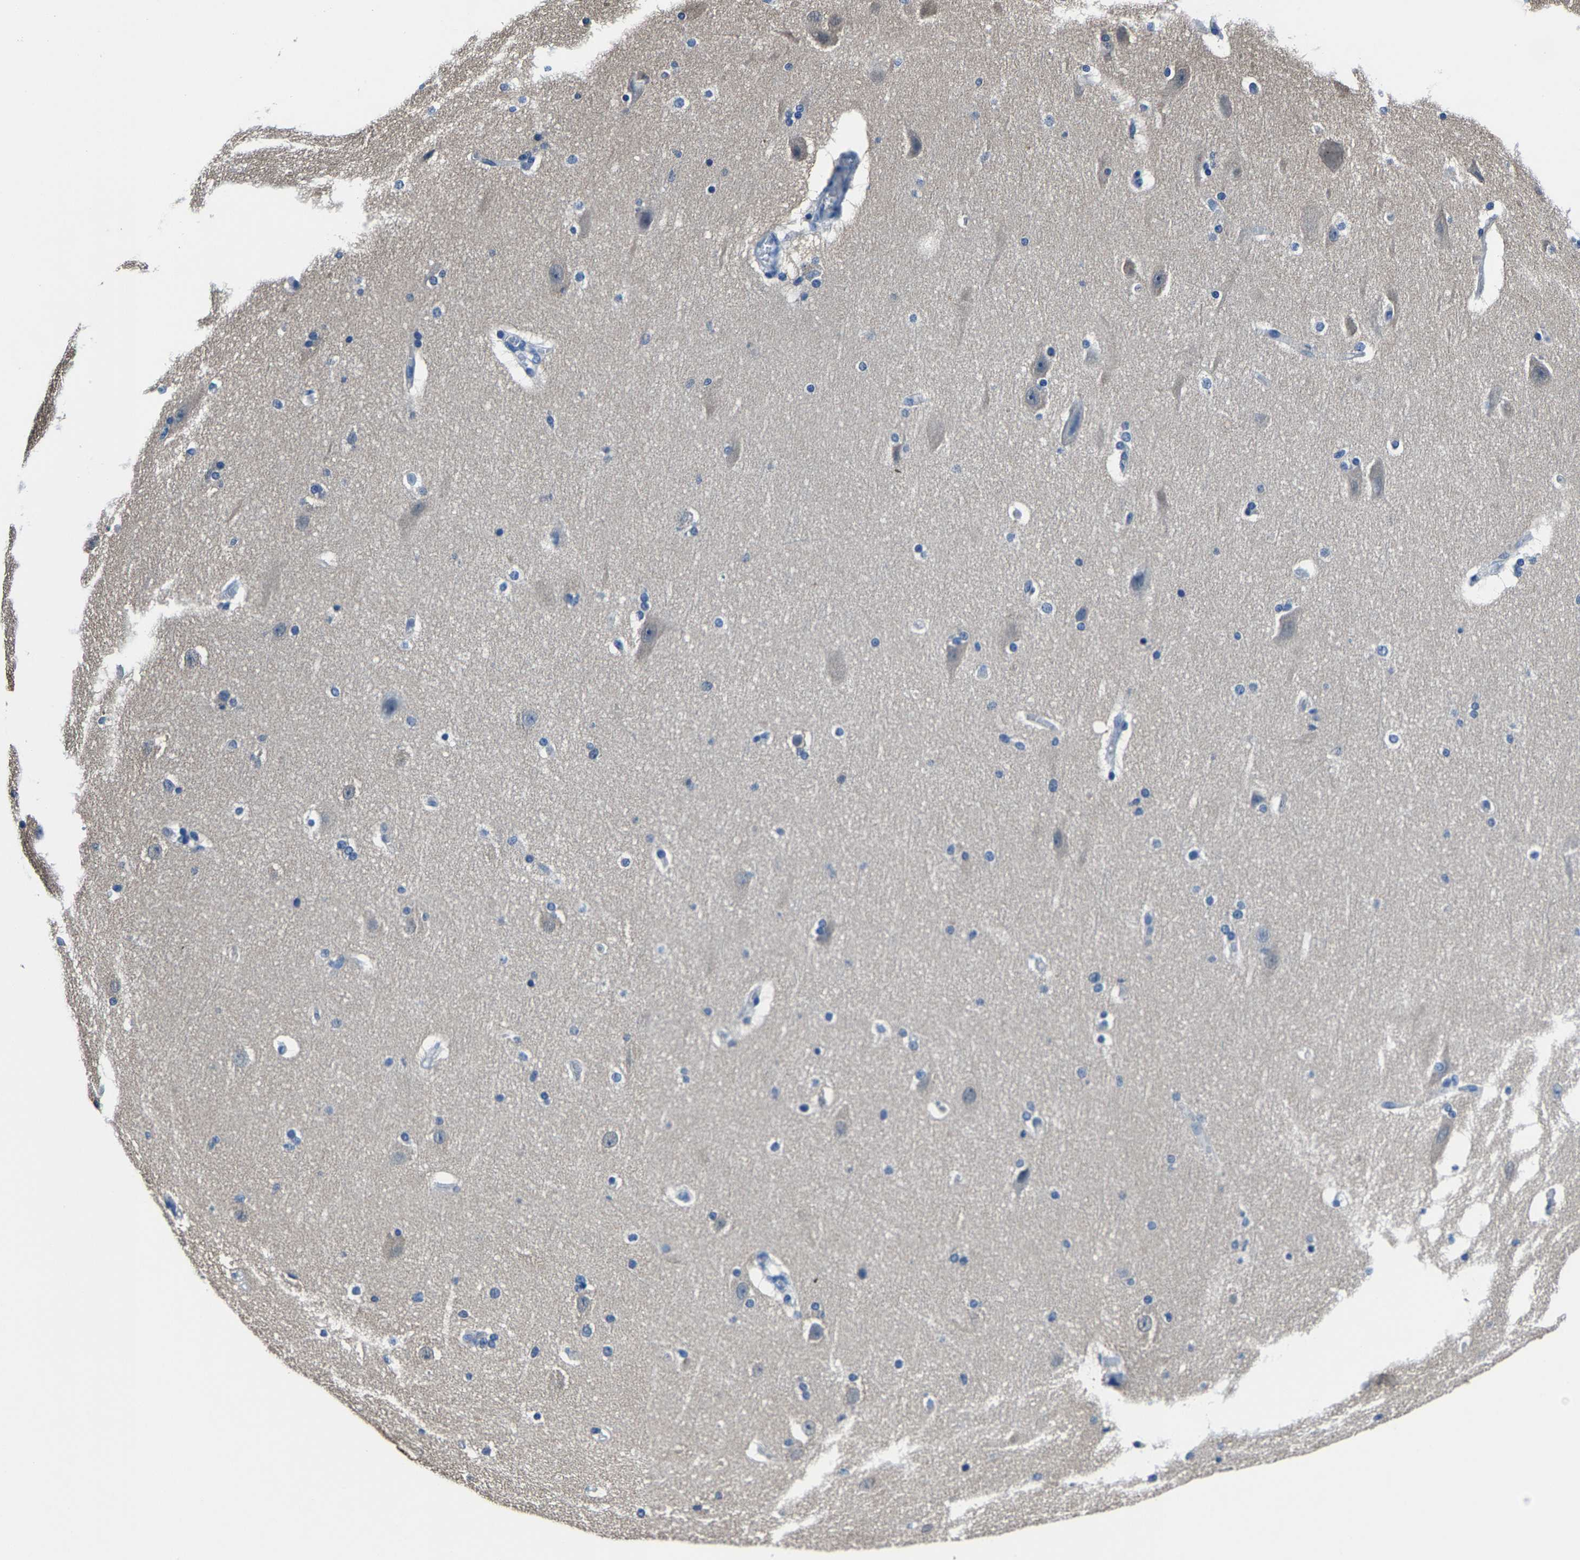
{"staining": {"intensity": "negative", "quantity": "none", "location": "none"}, "tissue": "cerebral cortex", "cell_type": "Endothelial cells", "image_type": "normal", "snomed": [{"axis": "morphology", "description": "Normal tissue, NOS"}, {"axis": "topography", "description": "Cerebral cortex"}, {"axis": "topography", "description": "Hippocampus"}], "caption": "Immunohistochemical staining of benign human cerebral cortex exhibits no significant staining in endothelial cells.", "gene": "ALDOB", "patient": {"sex": "female", "age": 19}}